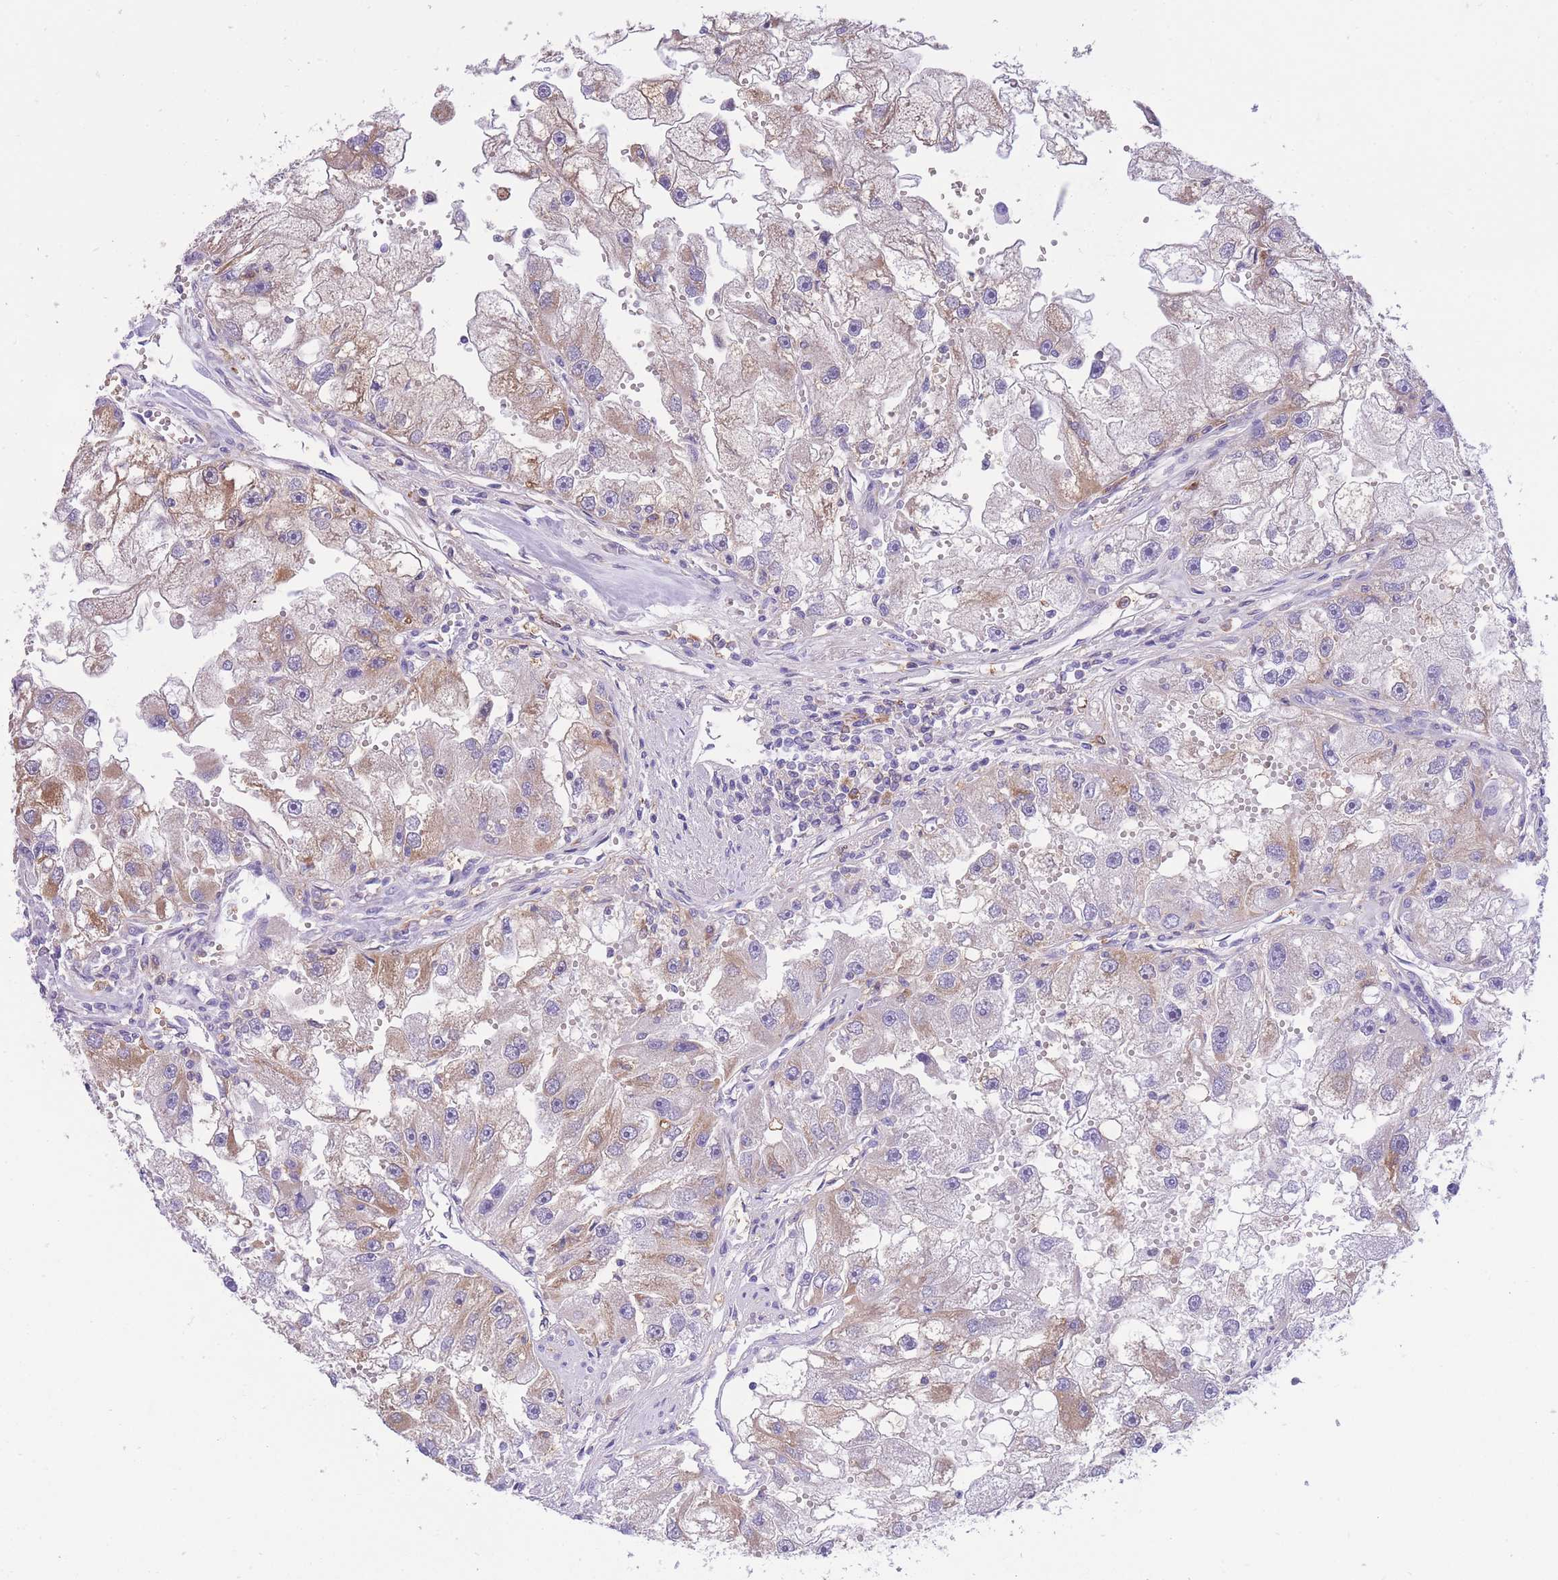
{"staining": {"intensity": "moderate", "quantity": "25%-75%", "location": "cytoplasmic/membranous"}, "tissue": "renal cancer", "cell_type": "Tumor cells", "image_type": "cancer", "snomed": [{"axis": "morphology", "description": "Adenocarcinoma, NOS"}, {"axis": "topography", "description": "Kidney"}], "caption": "Renal cancer was stained to show a protein in brown. There is medium levels of moderate cytoplasmic/membranous expression in approximately 25%-75% of tumor cells.", "gene": "NAMPT", "patient": {"sex": "male", "age": 63}}